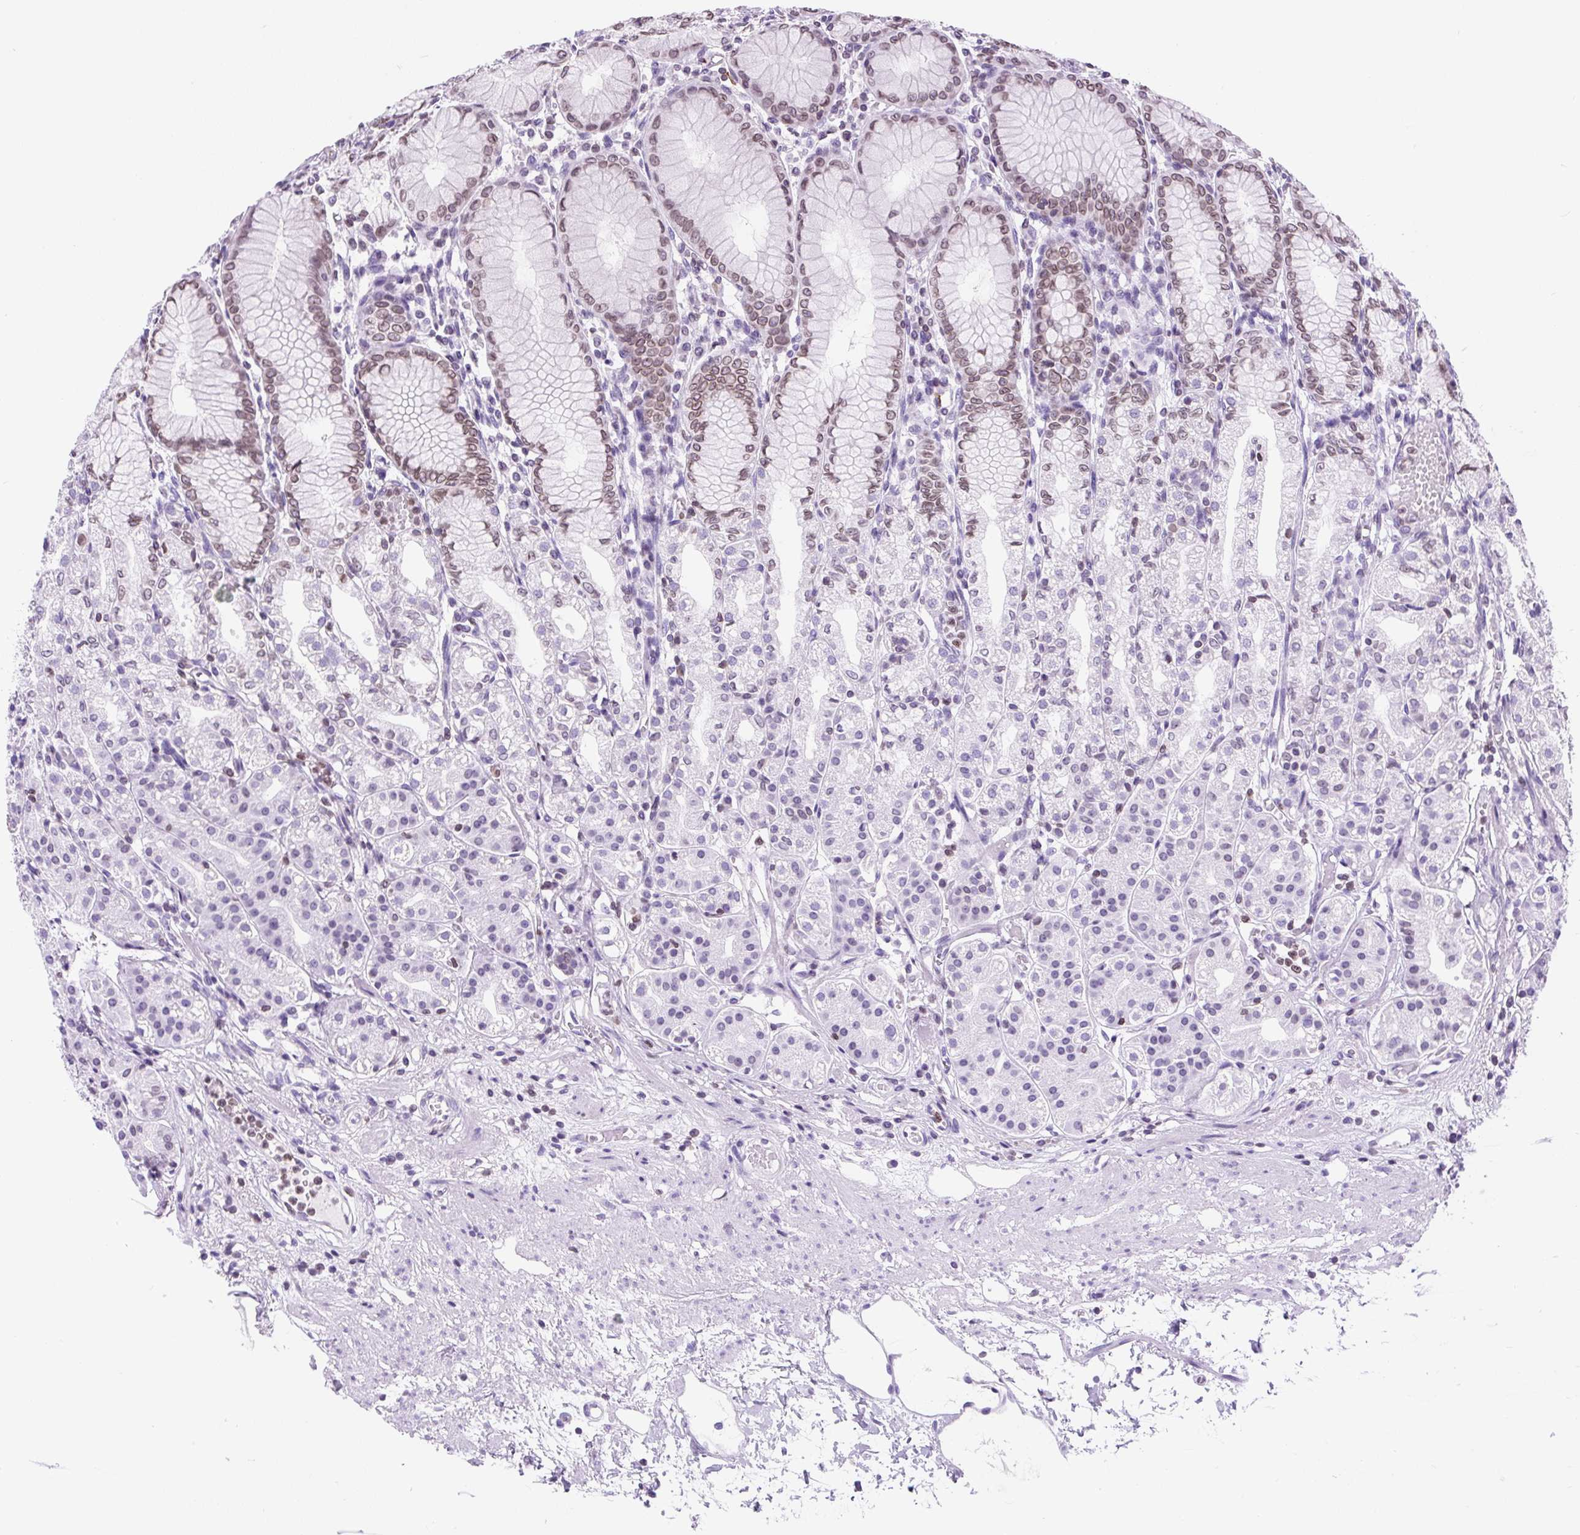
{"staining": {"intensity": "moderate", "quantity": "<25%", "location": "cytoplasmic/membranous,nuclear"}, "tissue": "stomach", "cell_type": "Glandular cells", "image_type": "normal", "snomed": [{"axis": "morphology", "description": "Normal tissue, NOS"}, {"axis": "topography", "description": "Stomach"}], "caption": "This histopathology image reveals unremarkable stomach stained with immunohistochemistry (IHC) to label a protein in brown. The cytoplasmic/membranous,nuclear of glandular cells show moderate positivity for the protein. Nuclei are counter-stained blue.", "gene": "VPREB1", "patient": {"sex": "female", "age": 57}}